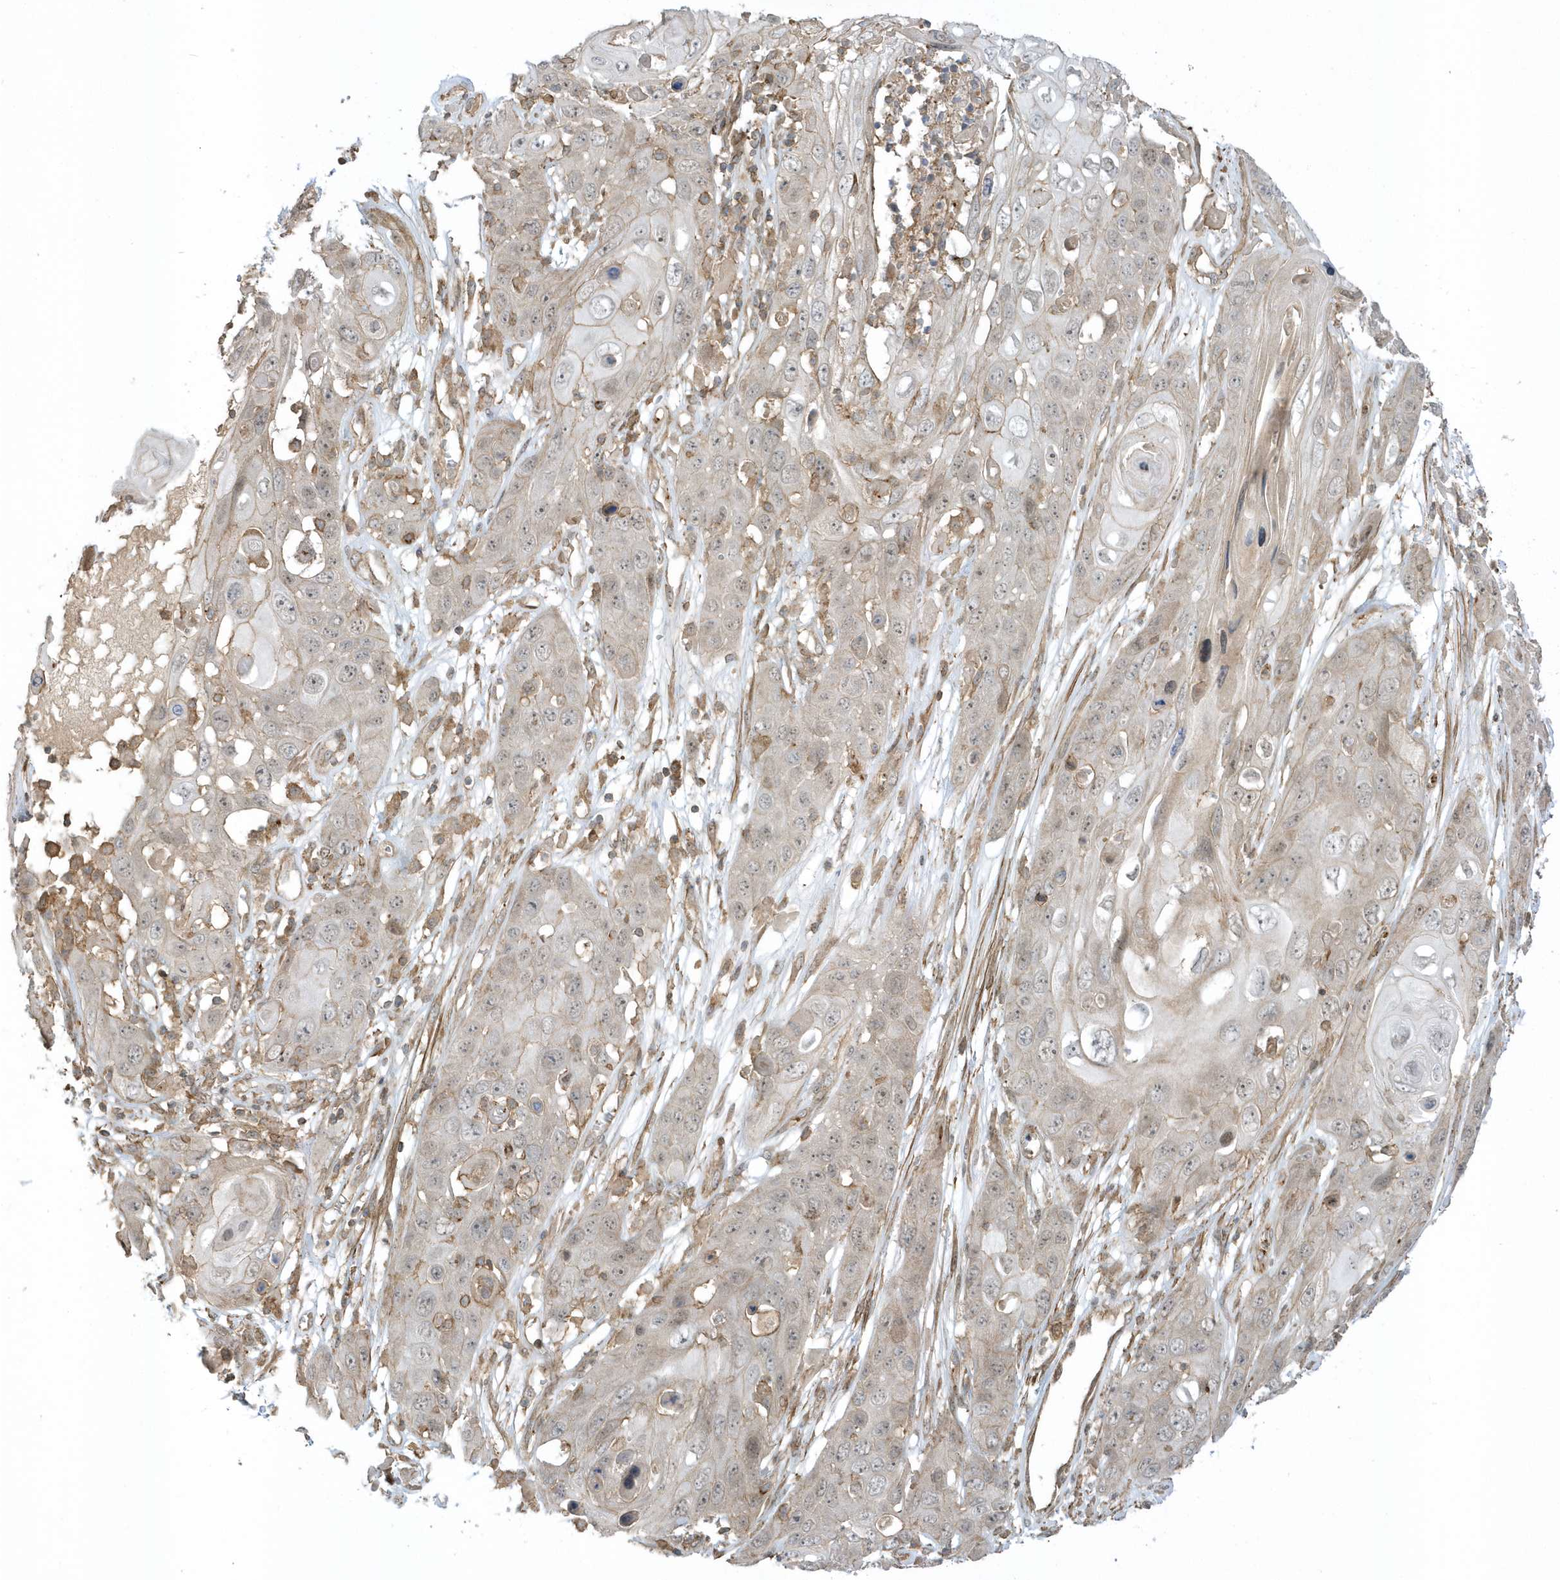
{"staining": {"intensity": "weak", "quantity": "25%-75%", "location": "cytoplasmic/membranous"}, "tissue": "skin cancer", "cell_type": "Tumor cells", "image_type": "cancer", "snomed": [{"axis": "morphology", "description": "Squamous cell carcinoma, NOS"}, {"axis": "topography", "description": "Skin"}], "caption": "A brown stain labels weak cytoplasmic/membranous positivity of a protein in human skin squamous cell carcinoma tumor cells.", "gene": "ZBTB8A", "patient": {"sex": "male", "age": 55}}